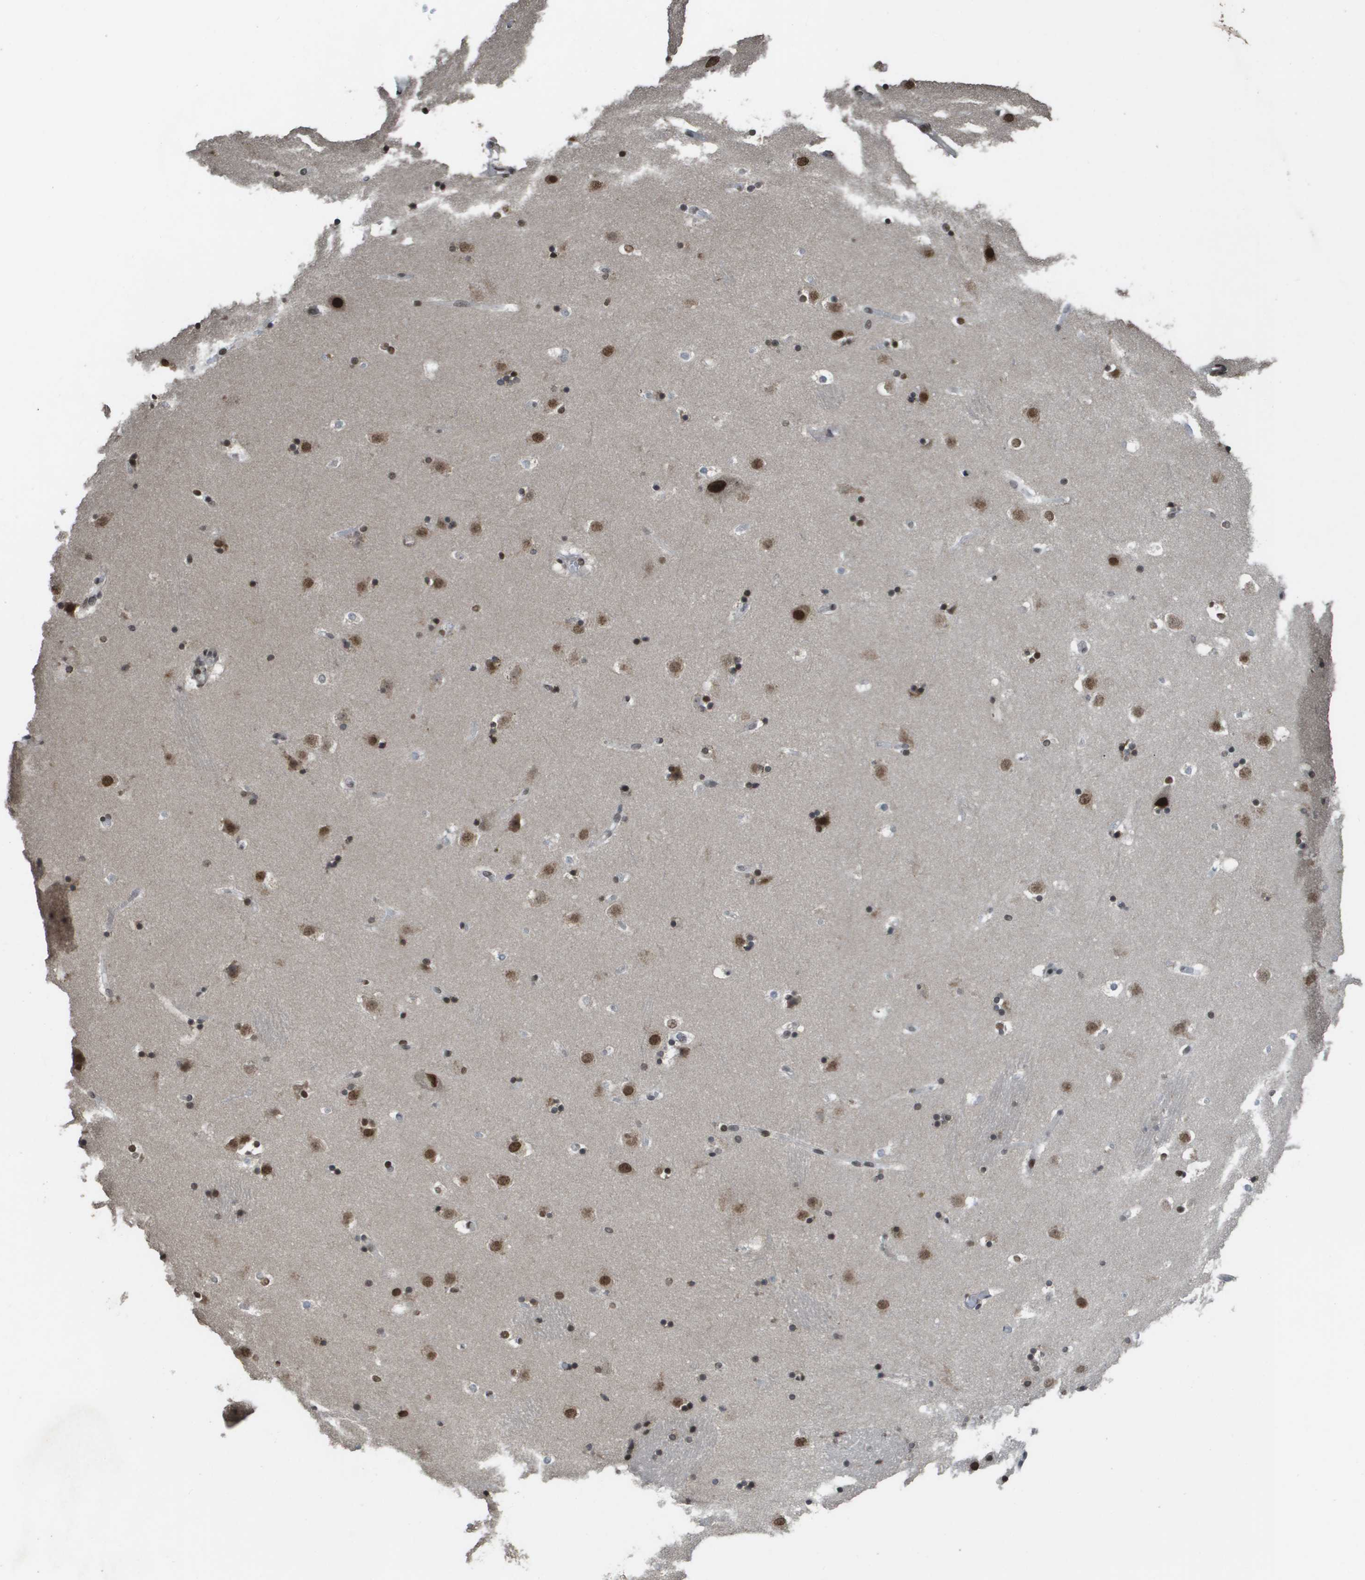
{"staining": {"intensity": "moderate", "quantity": "25%-75%", "location": "nuclear"}, "tissue": "caudate", "cell_type": "Glial cells", "image_type": "normal", "snomed": [{"axis": "morphology", "description": "Normal tissue, NOS"}, {"axis": "topography", "description": "Lateral ventricle wall"}], "caption": "Protein expression analysis of unremarkable caudate reveals moderate nuclear staining in approximately 25%-75% of glial cells. Nuclei are stained in blue.", "gene": "KAT5", "patient": {"sex": "male", "age": 45}}